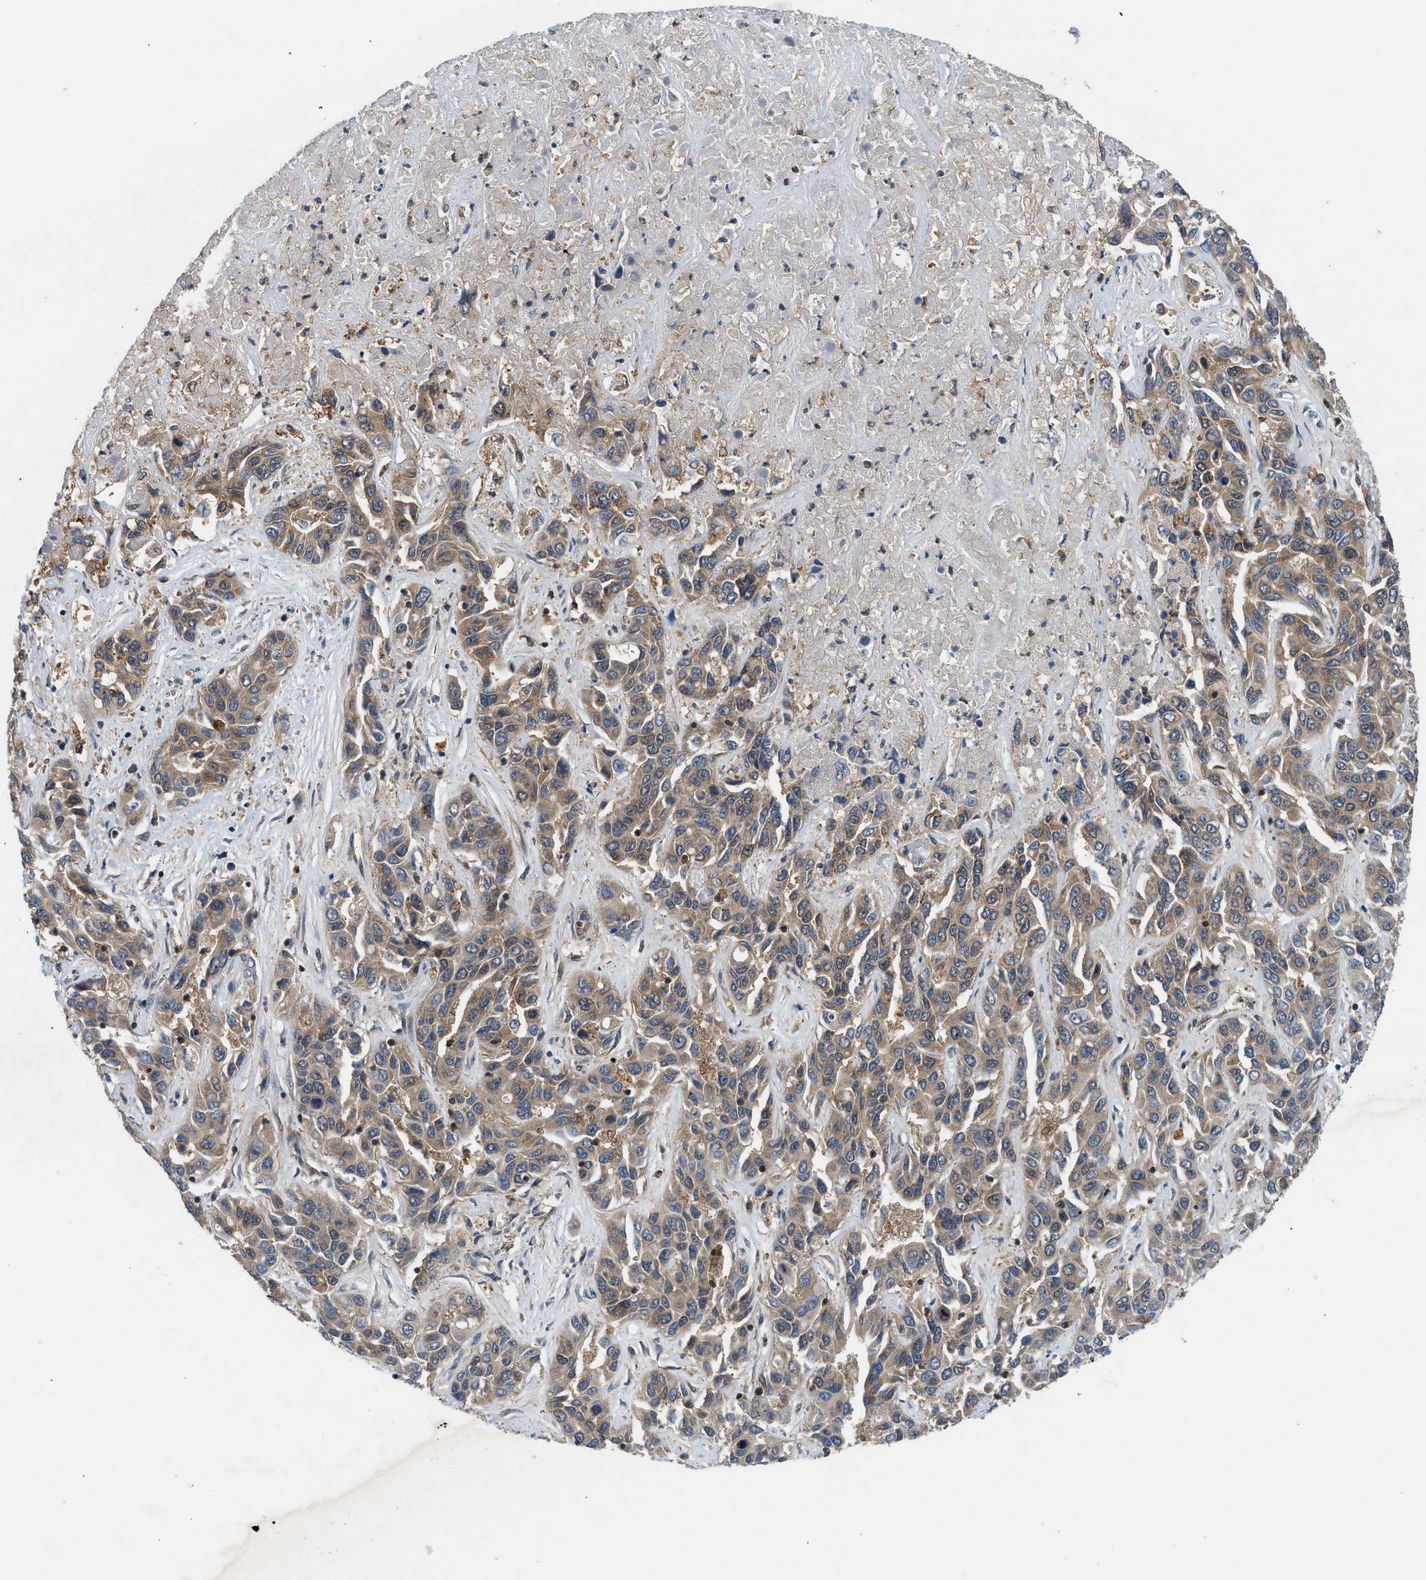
{"staining": {"intensity": "weak", "quantity": ">75%", "location": "cytoplasmic/membranous"}, "tissue": "liver cancer", "cell_type": "Tumor cells", "image_type": "cancer", "snomed": [{"axis": "morphology", "description": "Cholangiocarcinoma"}, {"axis": "topography", "description": "Liver"}], "caption": "Liver cancer stained with IHC displays weak cytoplasmic/membranous positivity in about >75% of tumor cells.", "gene": "OXSR1", "patient": {"sex": "female", "age": 52}}